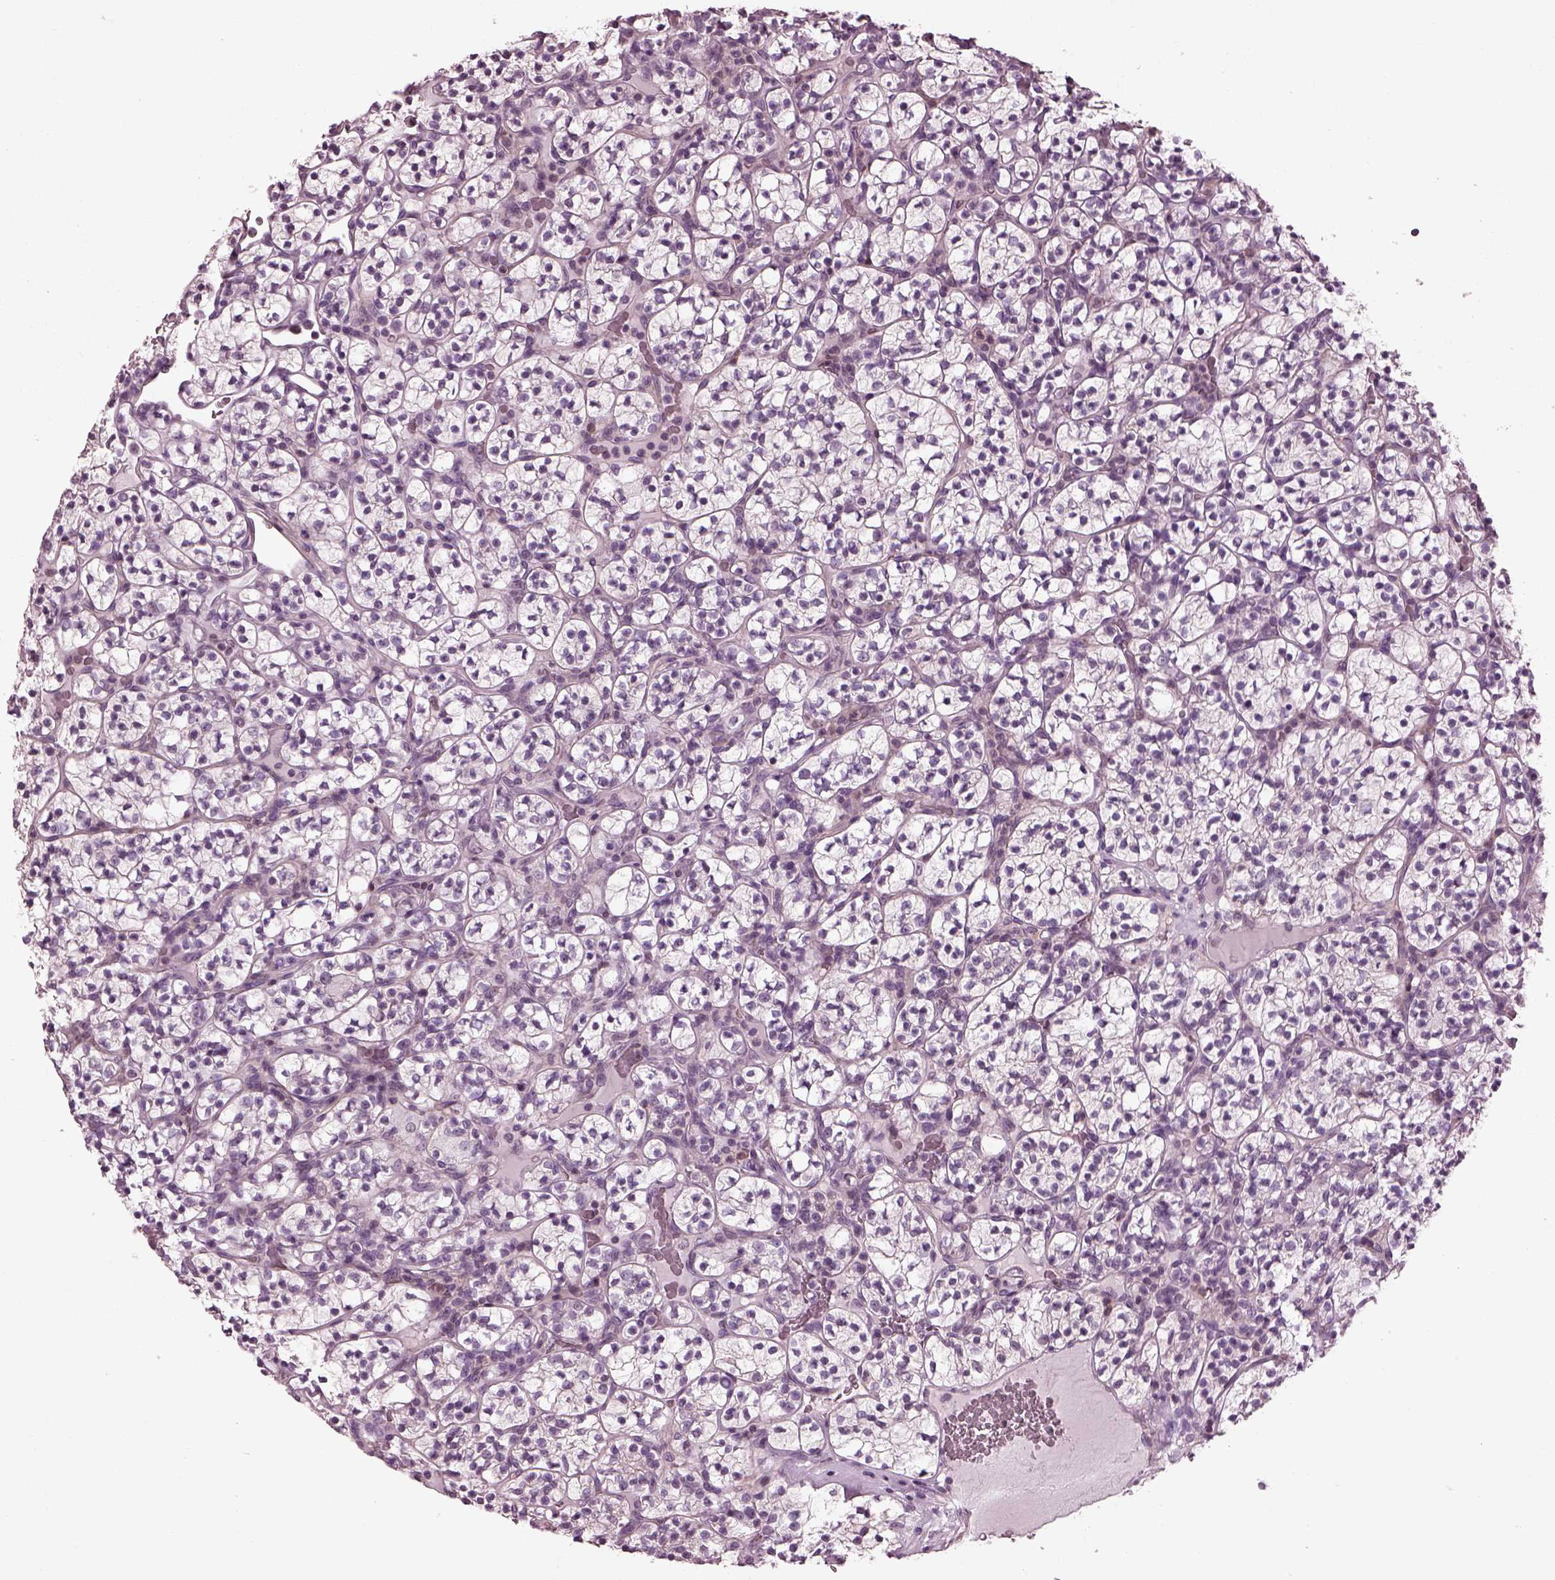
{"staining": {"intensity": "negative", "quantity": "none", "location": "none"}, "tissue": "renal cancer", "cell_type": "Tumor cells", "image_type": "cancer", "snomed": [{"axis": "morphology", "description": "Adenocarcinoma, NOS"}, {"axis": "topography", "description": "Kidney"}], "caption": "Immunohistochemistry (IHC) image of neoplastic tissue: renal cancer stained with DAB shows no significant protein expression in tumor cells. (Brightfield microscopy of DAB (3,3'-diaminobenzidine) IHC at high magnification).", "gene": "BFSP1", "patient": {"sex": "female", "age": 89}}